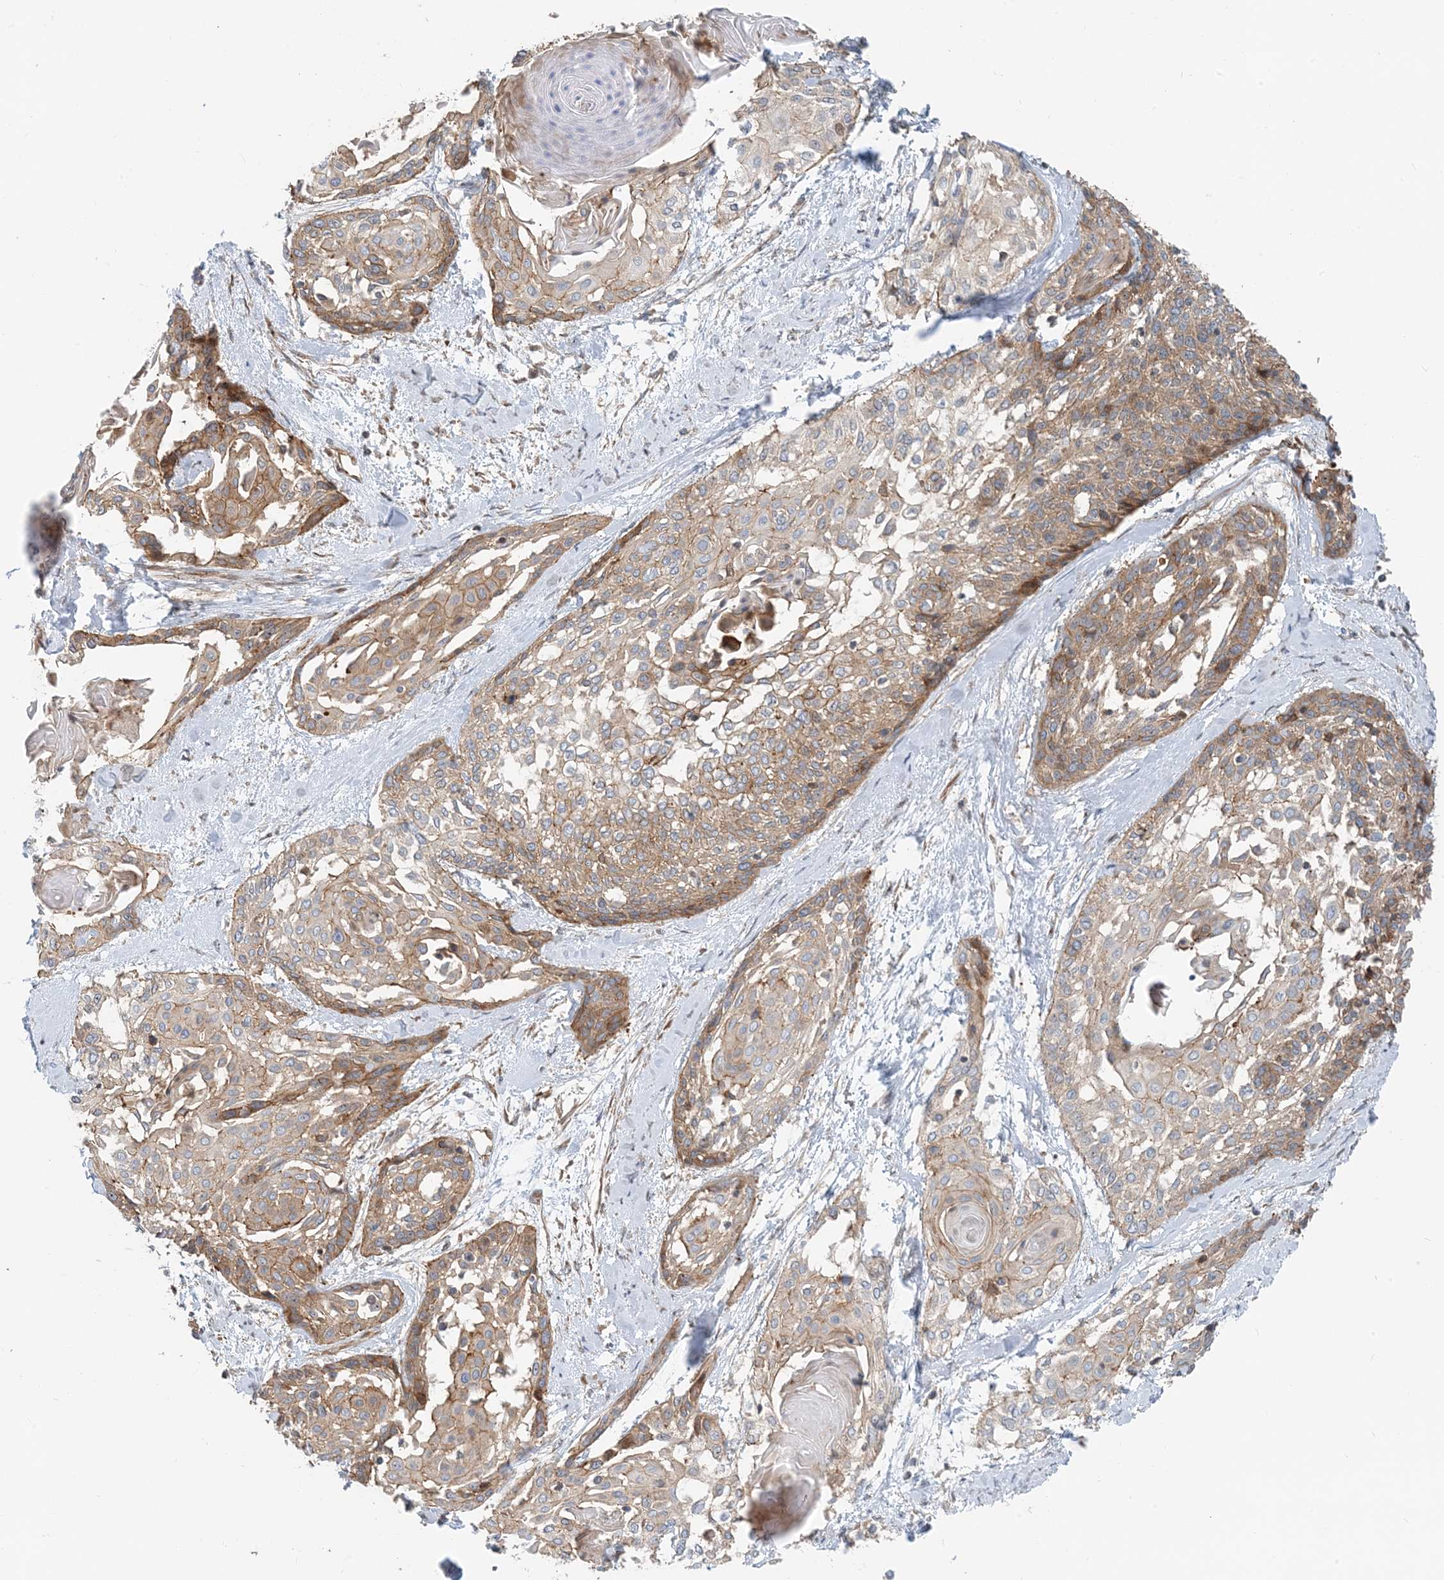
{"staining": {"intensity": "moderate", "quantity": ">75%", "location": "cytoplasmic/membranous"}, "tissue": "cervical cancer", "cell_type": "Tumor cells", "image_type": "cancer", "snomed": [{"axis": "morphology", "description": "Squamous cell carcinoma, NOS"}, {"axis": "topography", "description": "Cervix"}], "caption": "Cervical cancer (squamous cell carcinoma) tissue demonstrates moderate cytoplasmic/membranous staining in approximately >75% of tumor cells, visualized by immunohistochemistry.", "gene": "MYL5", "patient": {"sex": "female", "age": 57}}